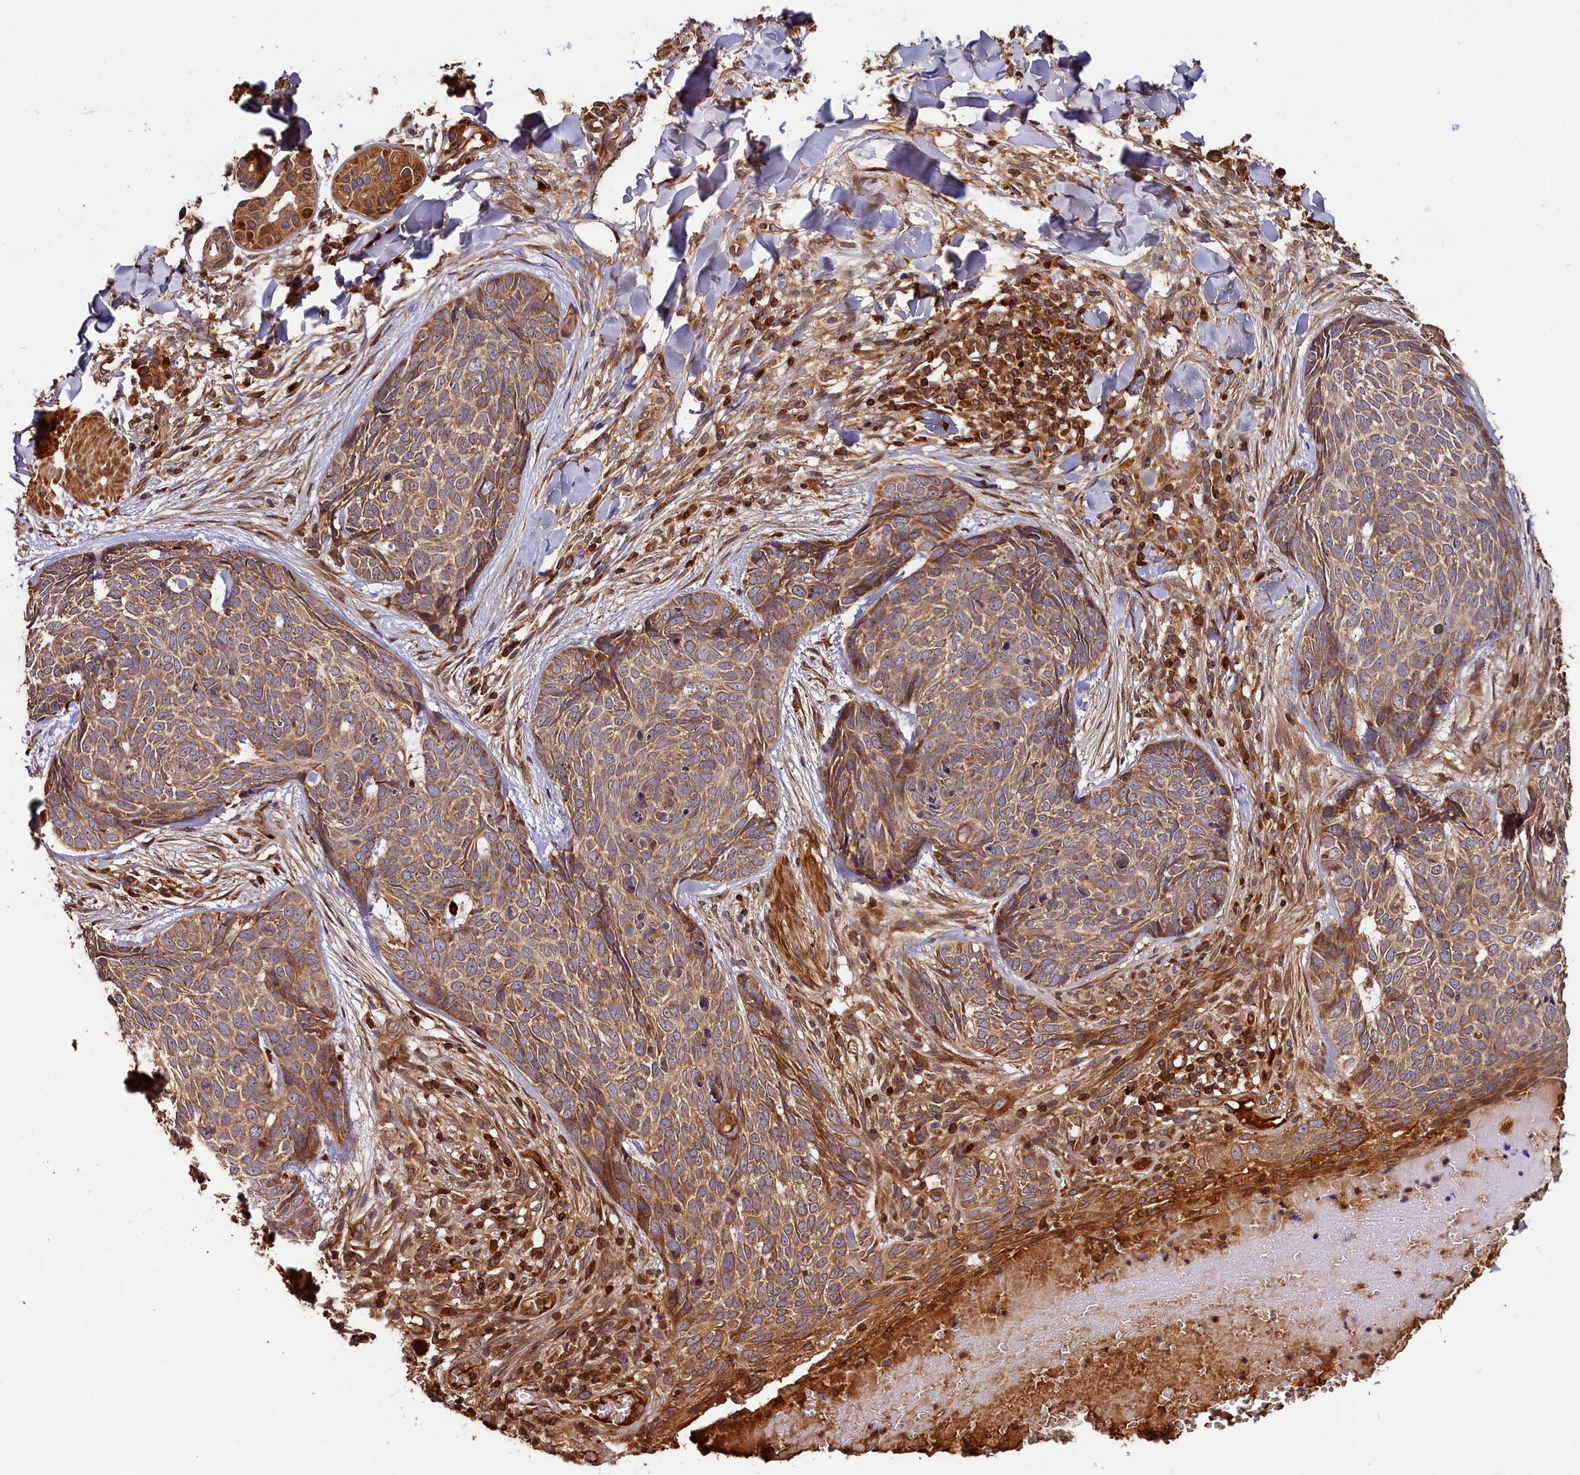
{"staining": {"intensity": "moderate", "quantity": ">75%", "location": "cytoplasmic/membranous"}, "tissue": "skin cancer", "cell_type": "Tumor cells", "image_type": "cancer", "snomed": [{"axis": "morphology", "description": "Basal cell carcinoma"}, {"axis": "topography", "description": "Skin"}], "caption": "High-power microscopy captured an immunohistochemistry image of basal cell carcinoma (skin), revealing moderate cytoplasmic/membranous expression in about >75% of tumor cells.", "gene": "HMOX2", "patient": {"sex": "female", "age": 61}}